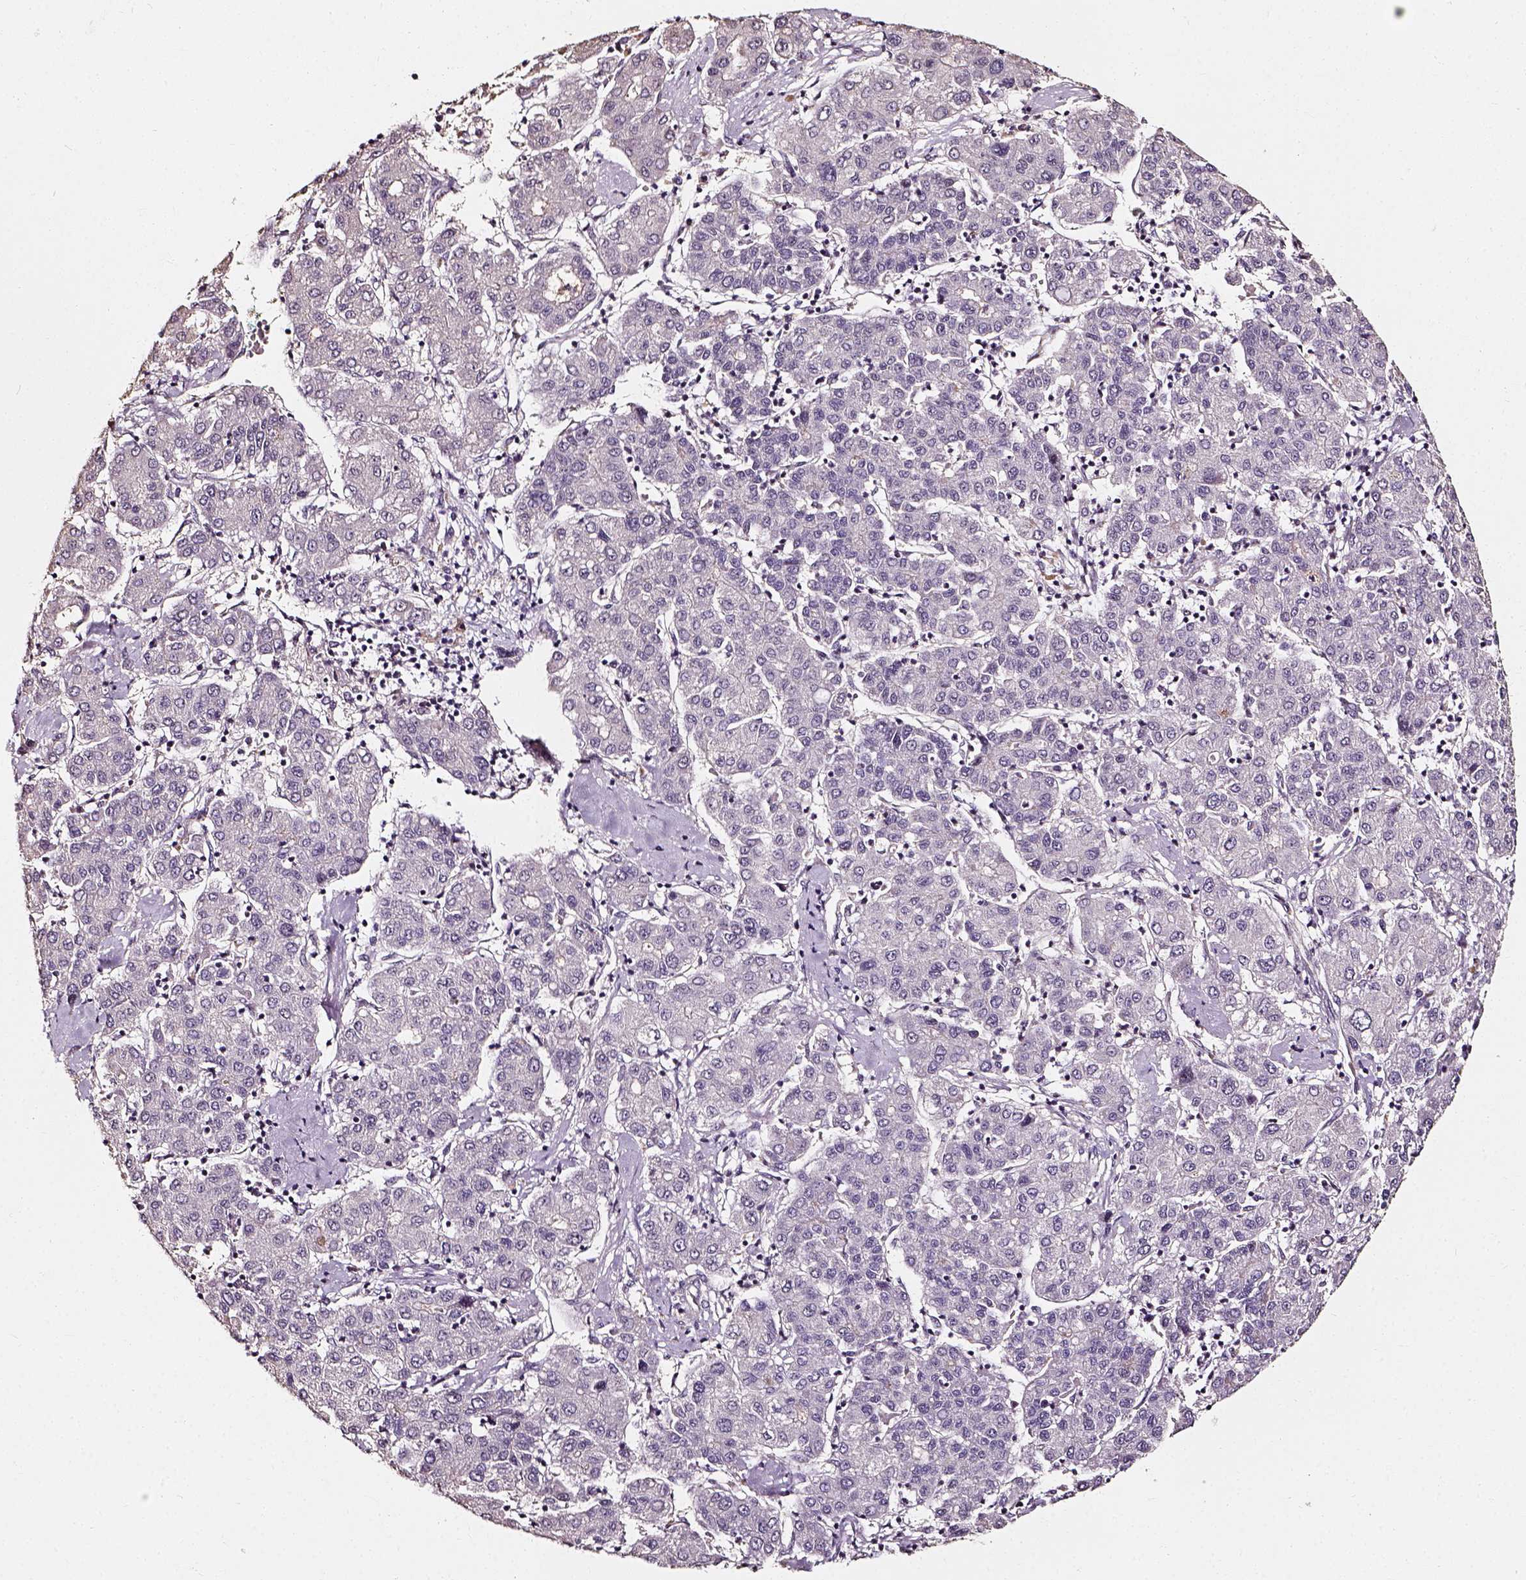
{"staining": {"intensity": "negative", "quantity": "none", "location": "none"}, "tissue": "liver cancer", "cell_type": "Tumor cells", "image_type": "cancer", "snomed": [{"axis": "morphology", "description": "Carcinoma, Hepatocellular, NOS"}, {"axis": "topography", "description": "Liver"}], "caption": "Immunohistochemistry (IHC) of human liver cancer reveals no staining in tumor cells.", "gene": "NACC1", "patient": {"sex": "male", "age": 65}}